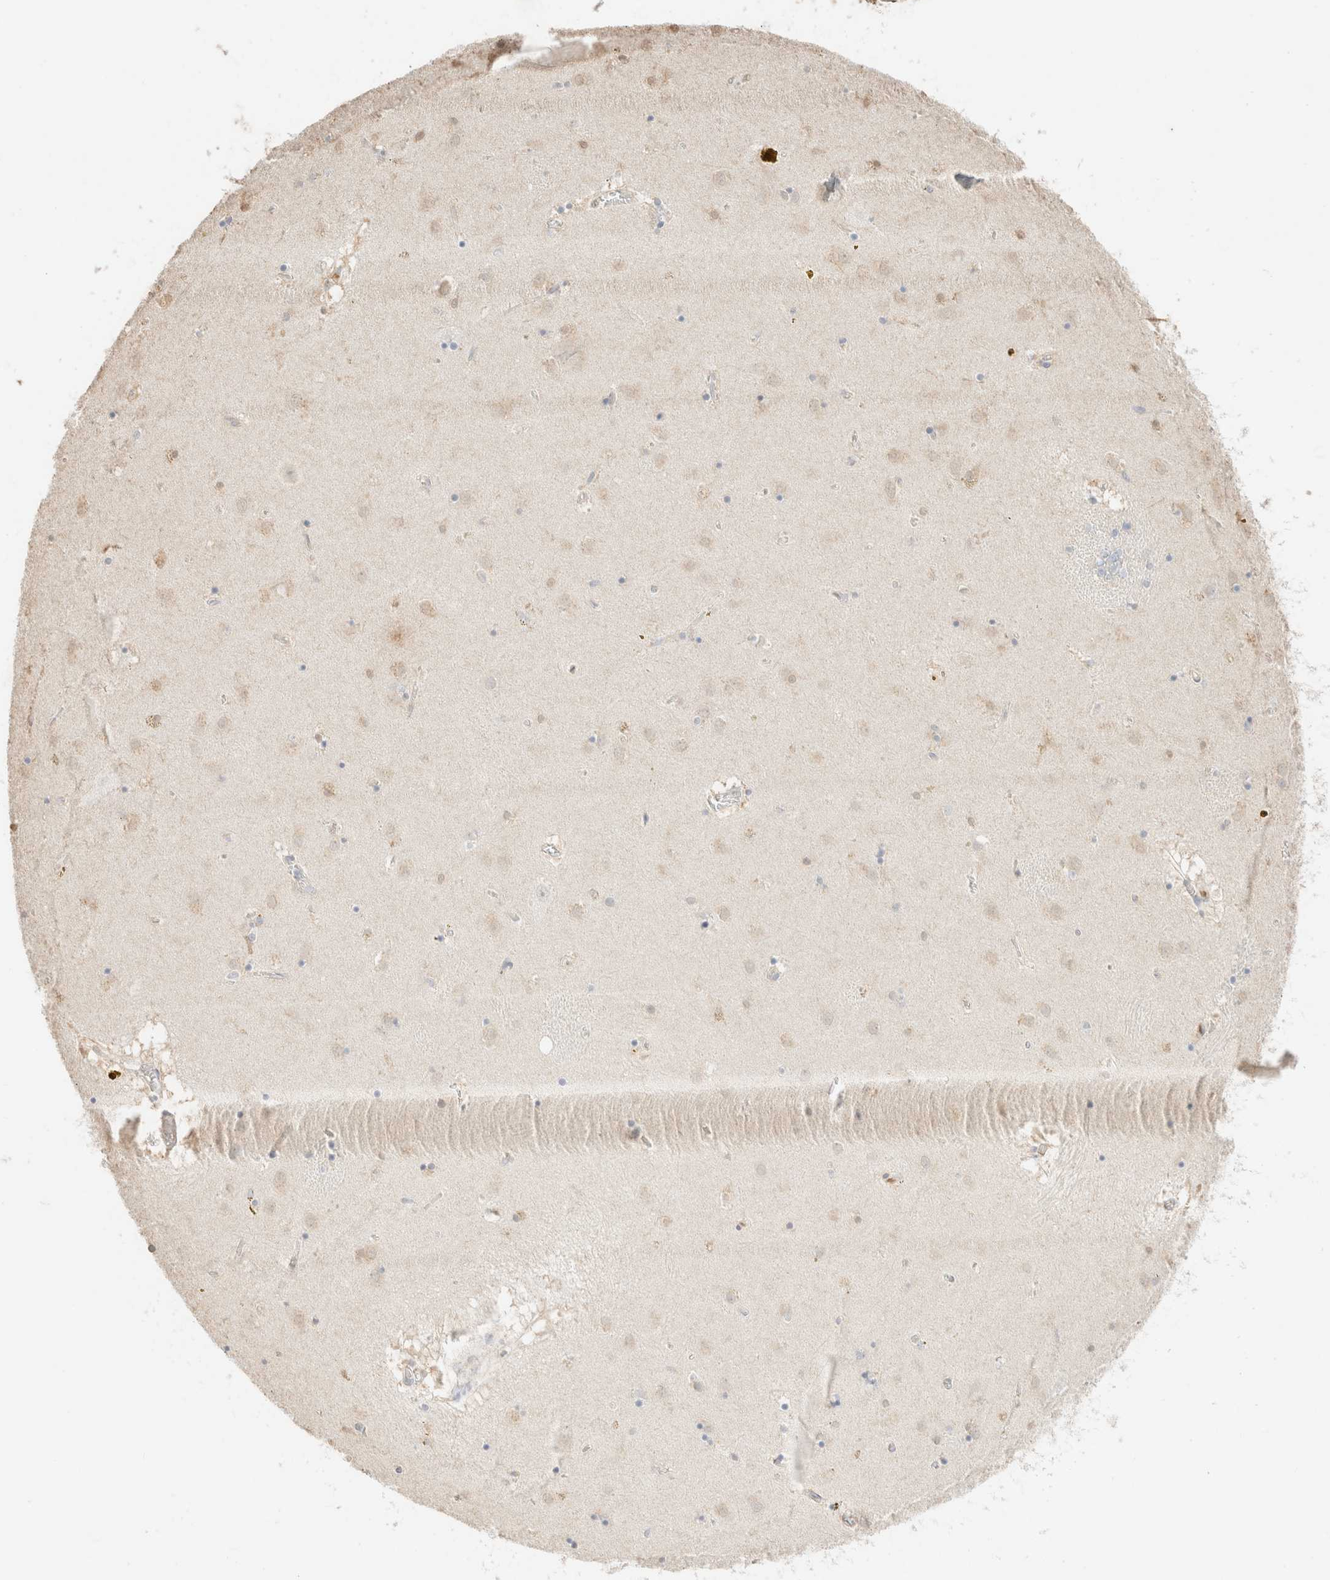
{"staining": {"intensity": "negative", "quantity": "none", "location": "none"}, "tissue": "caudate", "cell_type": "Glial cells", "image_type": "normal", "snomed": [{"axis": "morphology", "description": "Normal tissue, NOS"}, {"axis": "topography", "description": "Lateral ventricle wall"}], "caption": "Human caudate stained for a protein using immunohistochemistry demonstrates no positivity in glial cells.", "gene": "CPA1", "patient": {"sex": "male", "age": 70}}